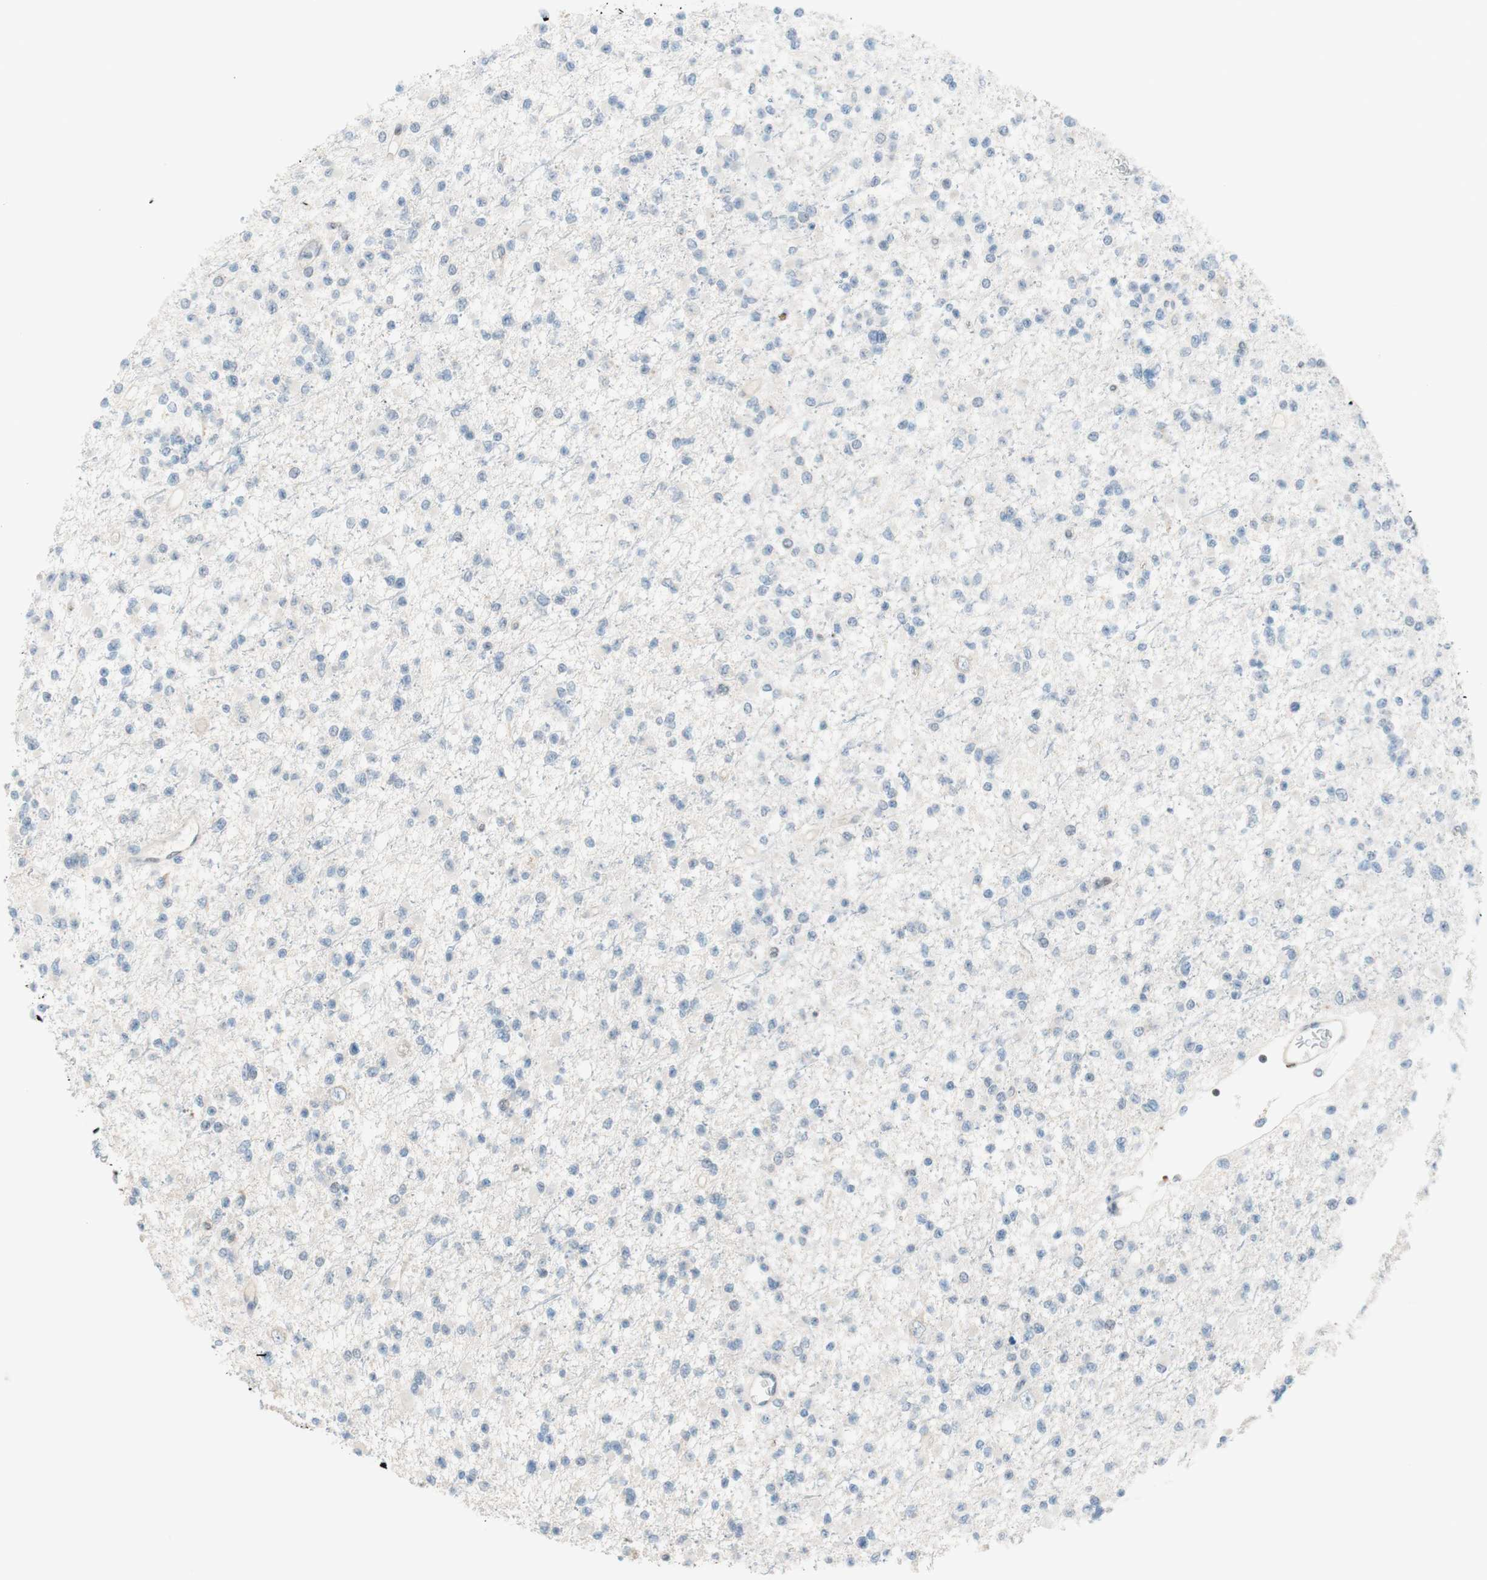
{"staining": {"intensity": "negative", "quantity": "none", "location": "none"}, "tissue": "glioma", "cell_type": "Tumor cells", "image_type": "cancer", "snomed": [{"axis": "morphology", "description": "Glioma, malignant, Low grade"}, {"axis": "topography", "description": "Brain"}], "caption": "This is an IHC histopathology image of human low-grade glioma (malignant). There is no staining in tumor cells.", "gene": "JPH1", "patient": {"sex": "female", "age": 22}}